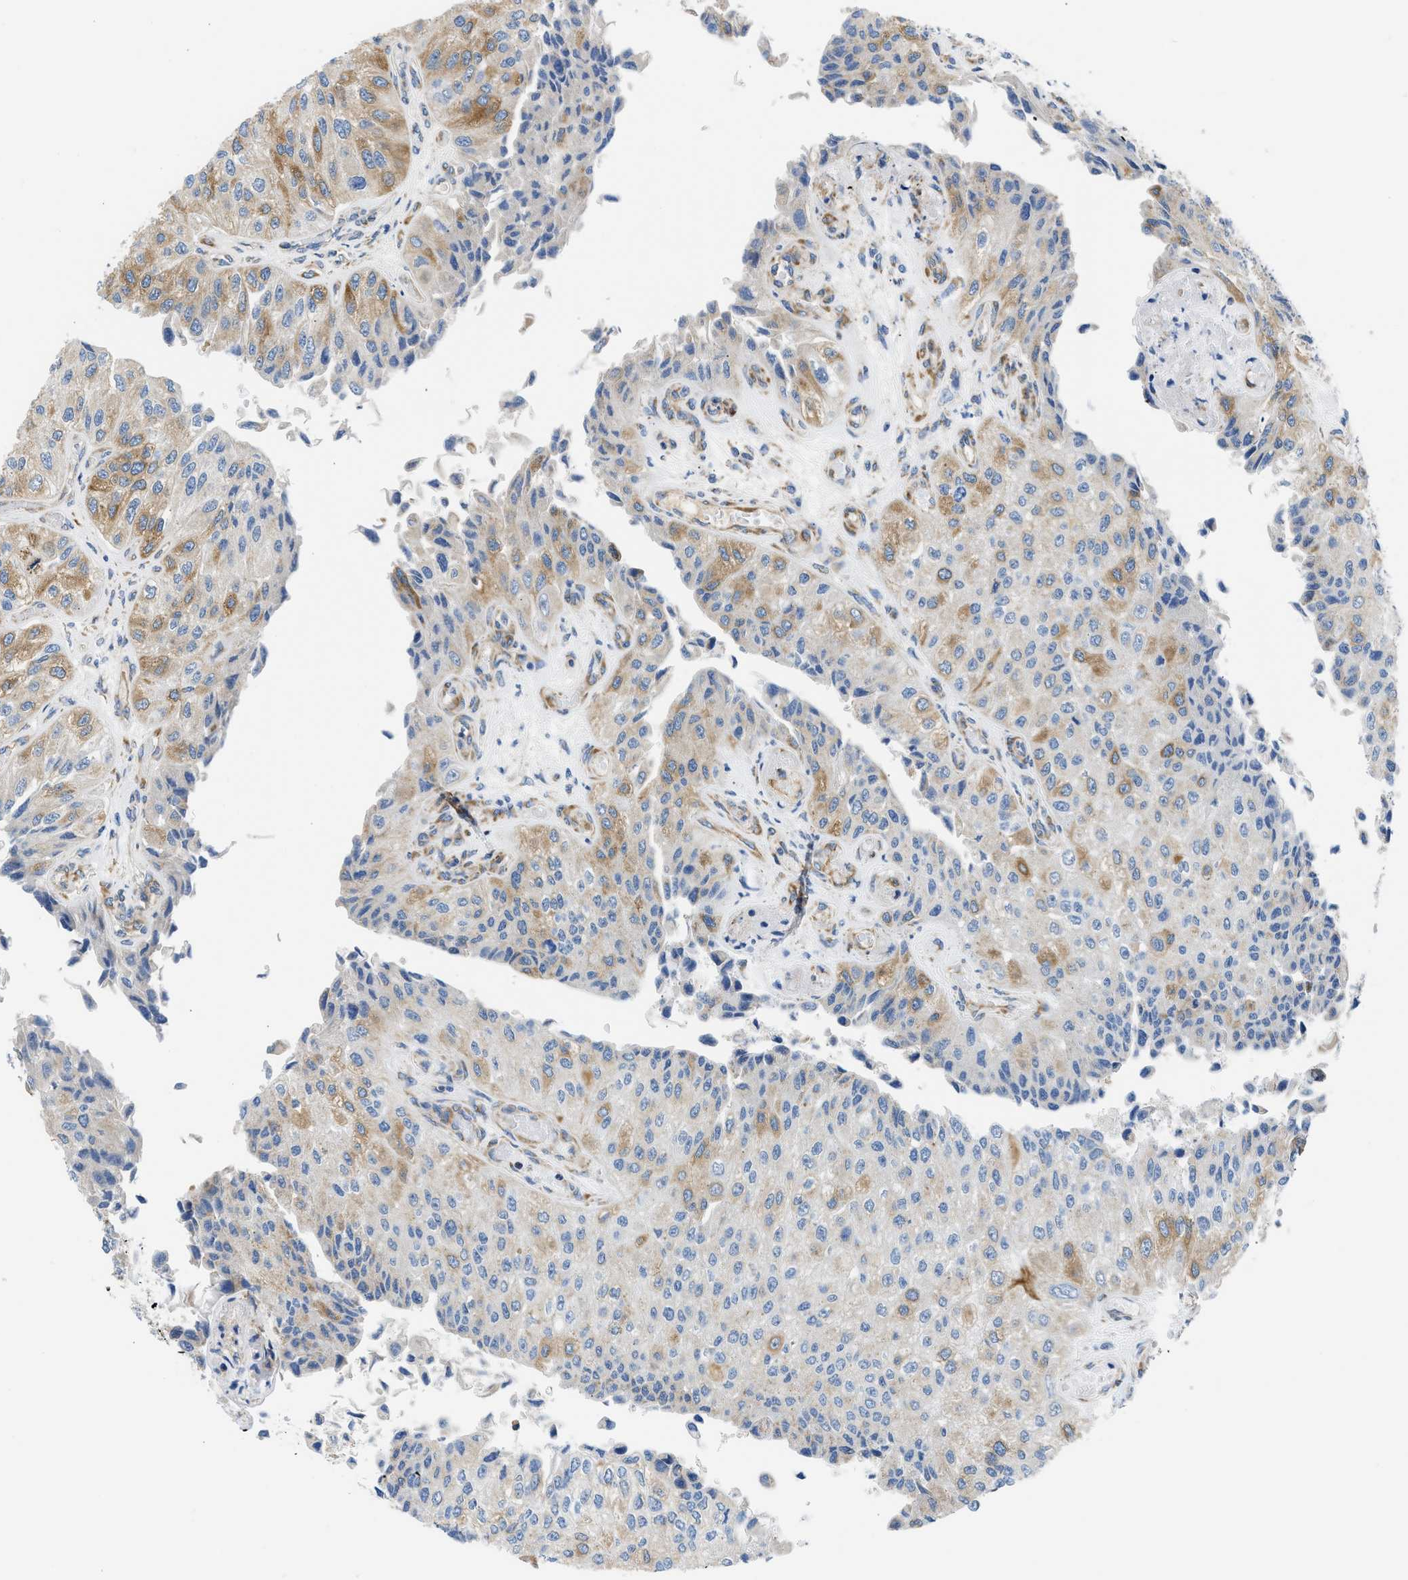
{"staining": {"intensity": "moderate", "quantity": "25%-75%", "location": "cytoplasmic/membranous"}, "tissue": "urothelial cancer", "cell_type": "Tumor cells", "image_type": "cancer", "snomed": [{"axis": "morphology", "description": "Urothelial carcinoma, High grade"}, {"axis": "topography", "description": "Kidney"}, {"axis": "topography", "description": "Urinary bladder"}], "caption": "Immunohistochemistry (IHC) (DAB (3,3'-diaminobenzidine)) staining of human urothelial cancer demonstrates moderate cytoplasmic/membranous protein positivity in about 25%-75% of tumor cells. (Stains: DAB in brown, nuclei in blue, Microscopy: brightfield microscopy at high magnification).", "gene": "CAMKK2", "patient": {"sex": "male", "age": 77}}